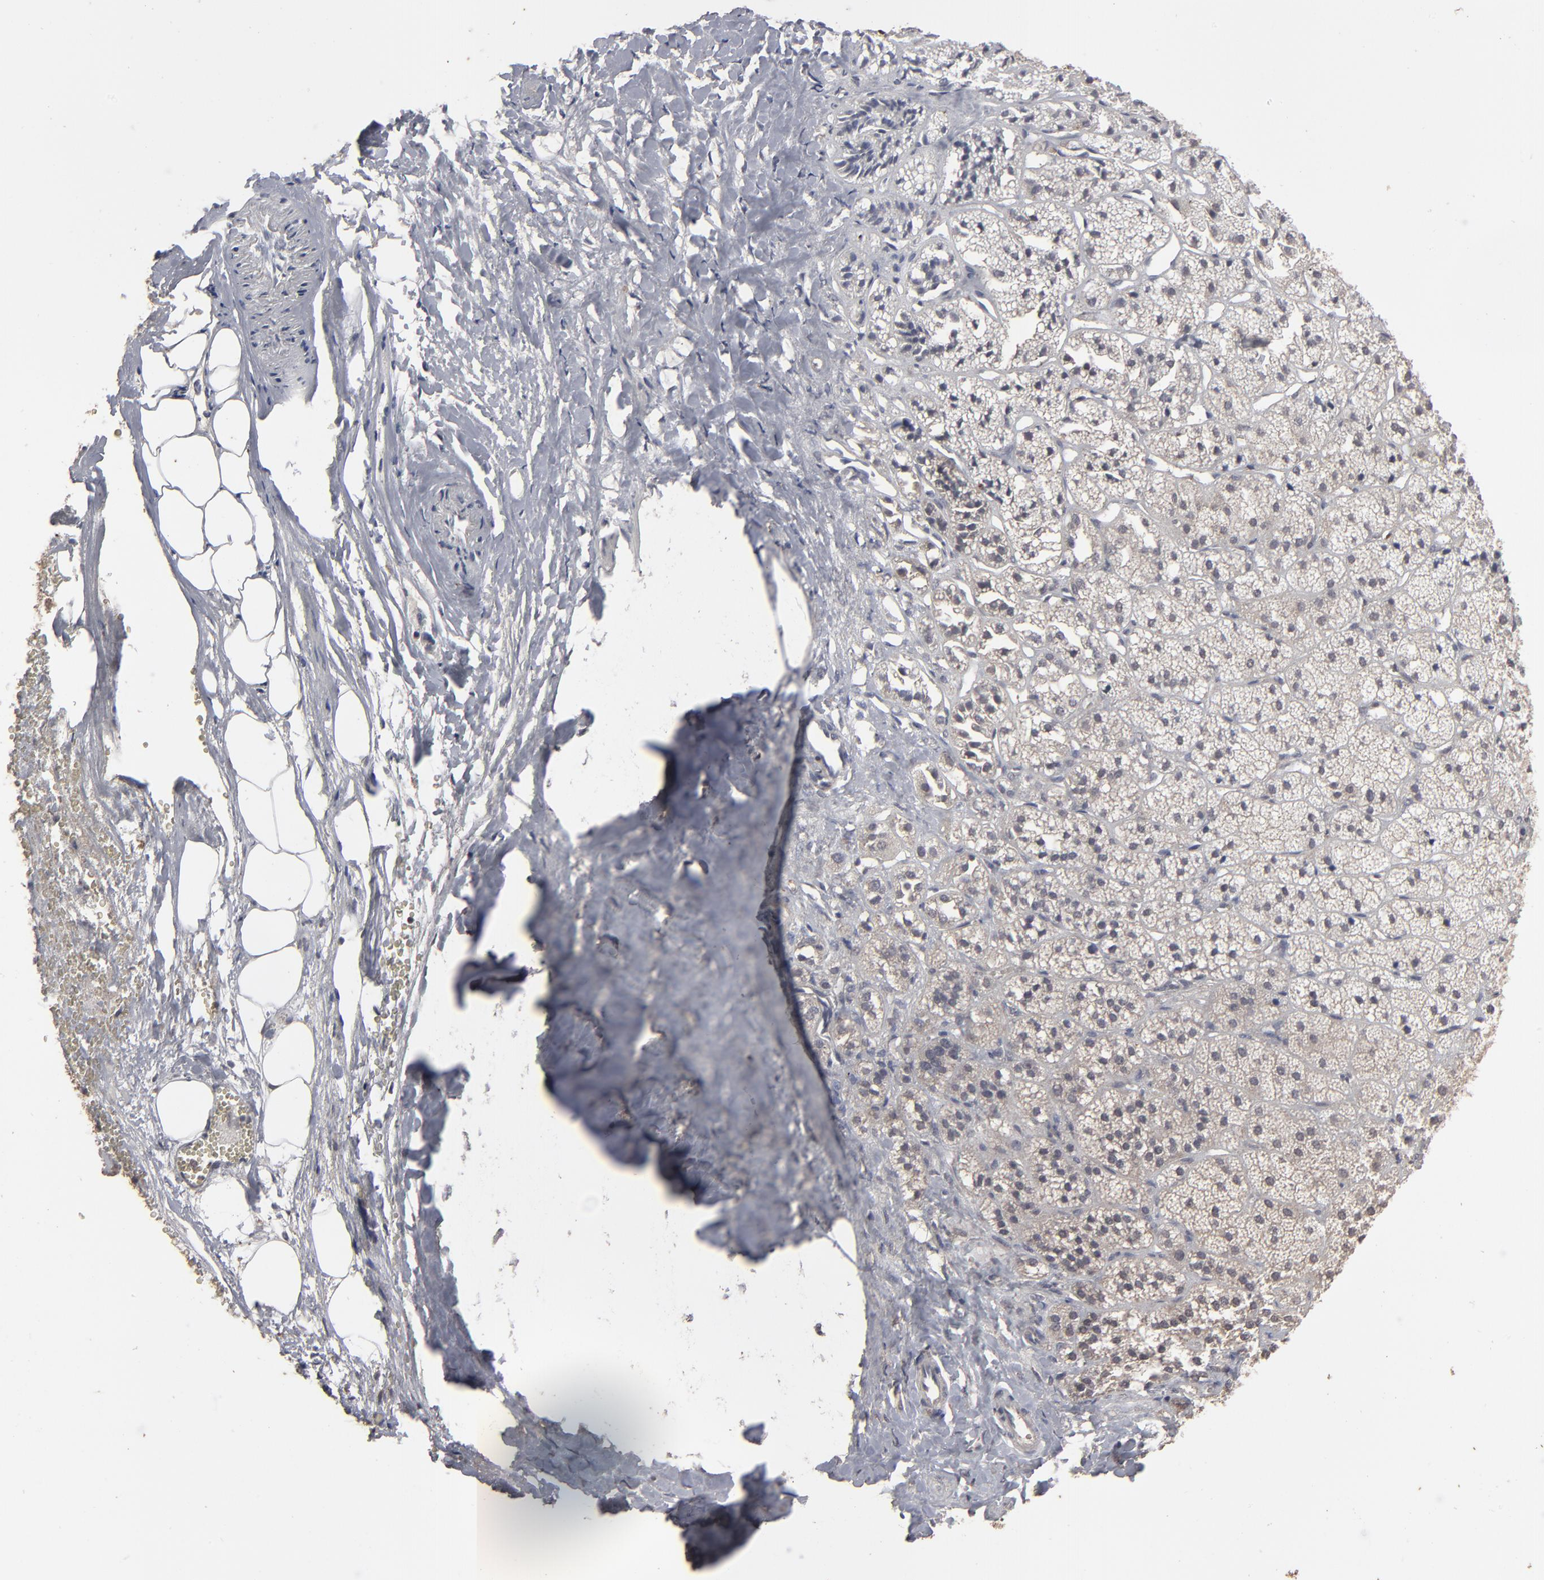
{"staining": {"intensity": "moderate", "quantity": ">75%", "location": "cytoplasmic/membranous,nuclear"}, "tissue": "adrenal gland", "cell_type": "Glandular cells", "image_type": "normal", "snomed": [{"axis": "morphology", "description": "Normal tissue, NOS"}, {"axis": "topography", "description": "Adrenal gland"}], "caption": "Unremarkable adrenal gland reveals moderate cytoplasmic/membranous,nuclear positivity in about >75% of glandular cells, visualized by immunohistochemistry. Ihc stains the protein of interest in brown and the nuclei are stained blue.", "gene": "SLC22A17", "patient": {"sex": "female", "age": 71}}